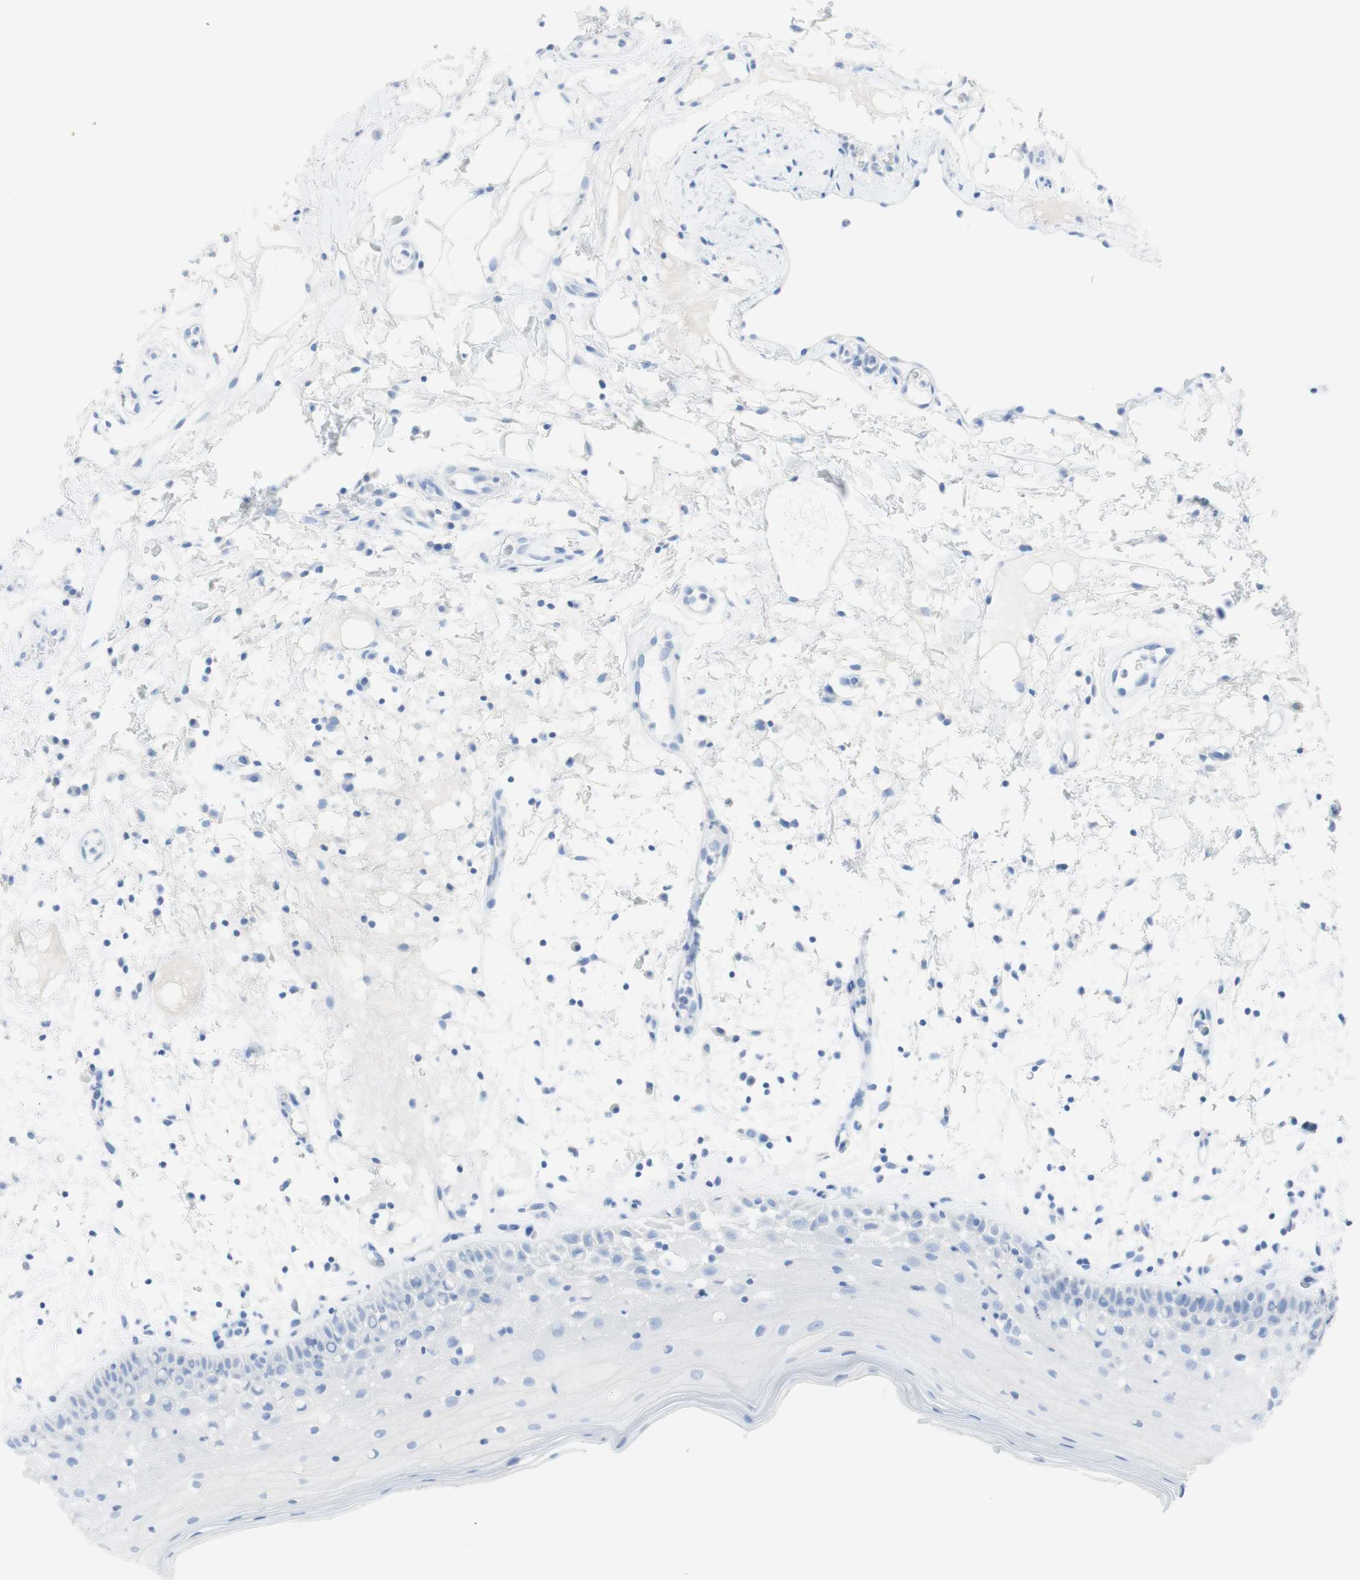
{"staining": {"intensity": "negative", "quantity": "none", "location": "none"}, "tissue": "oral mucosa", "cell_type": "Squamous epithelial cells", "image_type": "normal", "snomed": [{"axis": "morphology", "description": "Normal tissue, NOS"}, {"axis": "morphology", "description": "Squamous cell carcinoma, NOS"}, {"axis": "topography", "description": "Skeletal muscle"}, {"axis": "topography", "description": "Oral tissue"}], "caption": "A photomicrograph of oral mucosa stained for a protein displays no brown staining in squamous epithelial cells. (DAB (3,3'-diaminobenzidine) immunohistochemistry (IHC) with hematoxylin counter stain).", "gene": "TPO", "patient": {"sex": "male", "age": 71}}